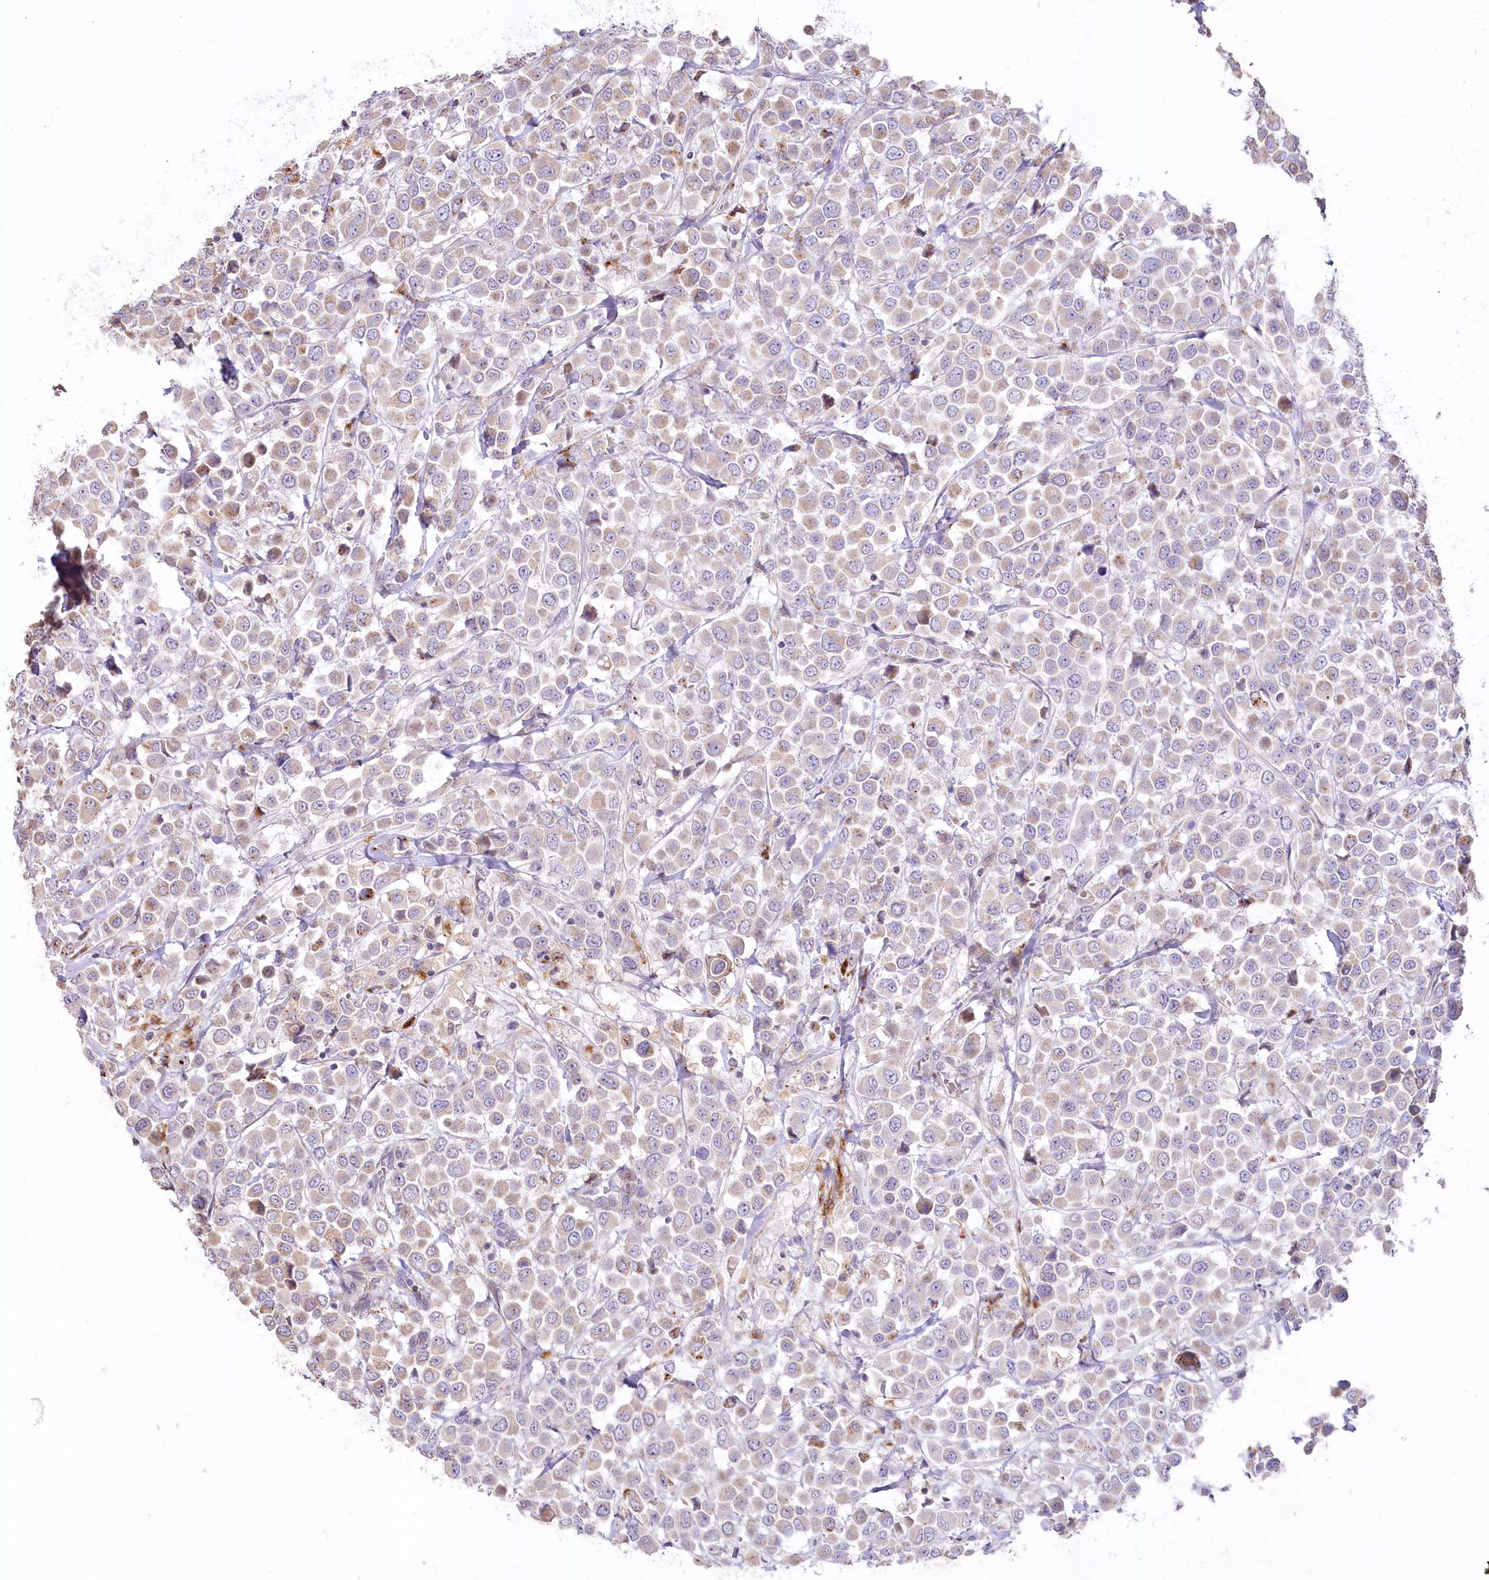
{"staining": {"intensity": "weak", "quantity": "25%-75%", "location": "cytoplasmic/membranous"}, "tissue": "breast cancer", "cell_type": "Tumor cells", "image_type": "cancer", "snomed": [{"axis": "morphology", "description": "Duct carcinoma"}, {"axis": "topography", "description": "Breast"}], "caption": "IHC (DAB (3,3'-diaminobenzidine)) staining of breast cancer exhibits weak cytoplasmic/membranous protein expression in approximately 25%-75% of tumor cells.", "gene": "SLC6A11", "patient": {"sex": "female", "age": 61}}